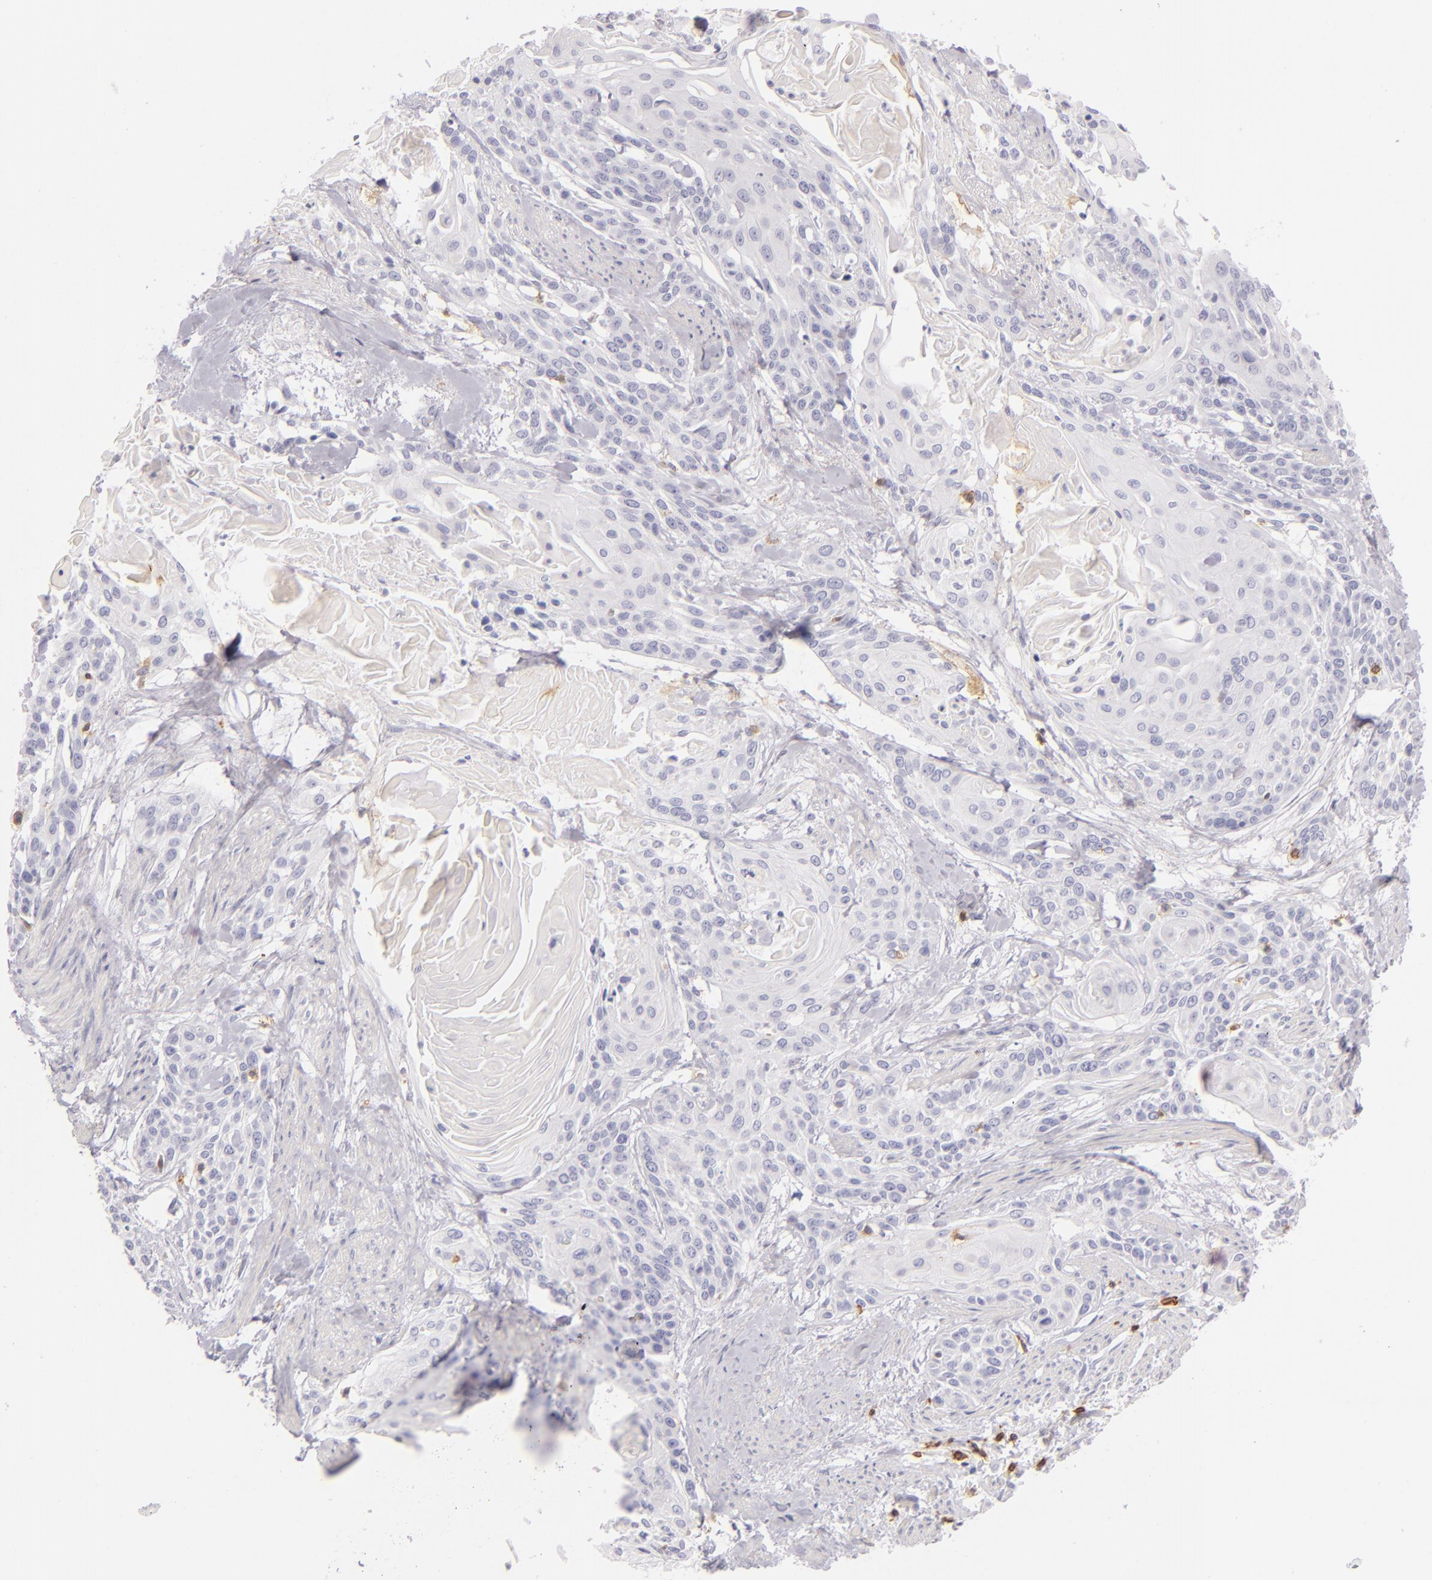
{"staining": {"intensity": "negative", "quantity": "none", "location": "none"}, "tissue": "cervical cancer", "cell_type": "Tumor cells", "image_type": "cancer", "snomed": [{"axis": "morphology", "description": "Squamous cell carcinoma, NOS"}, {"axis": "topography", "description": "Cervix"}], "caption": "This histopathology image is of cervical cancer stained with immunohistochemistry (IHC) to label a protein in brown with the nuclei are counter-stained blue. There is no staining in tumor cells.", "gene": "LAT", "patient": {"sex": "female", "age": 57}}